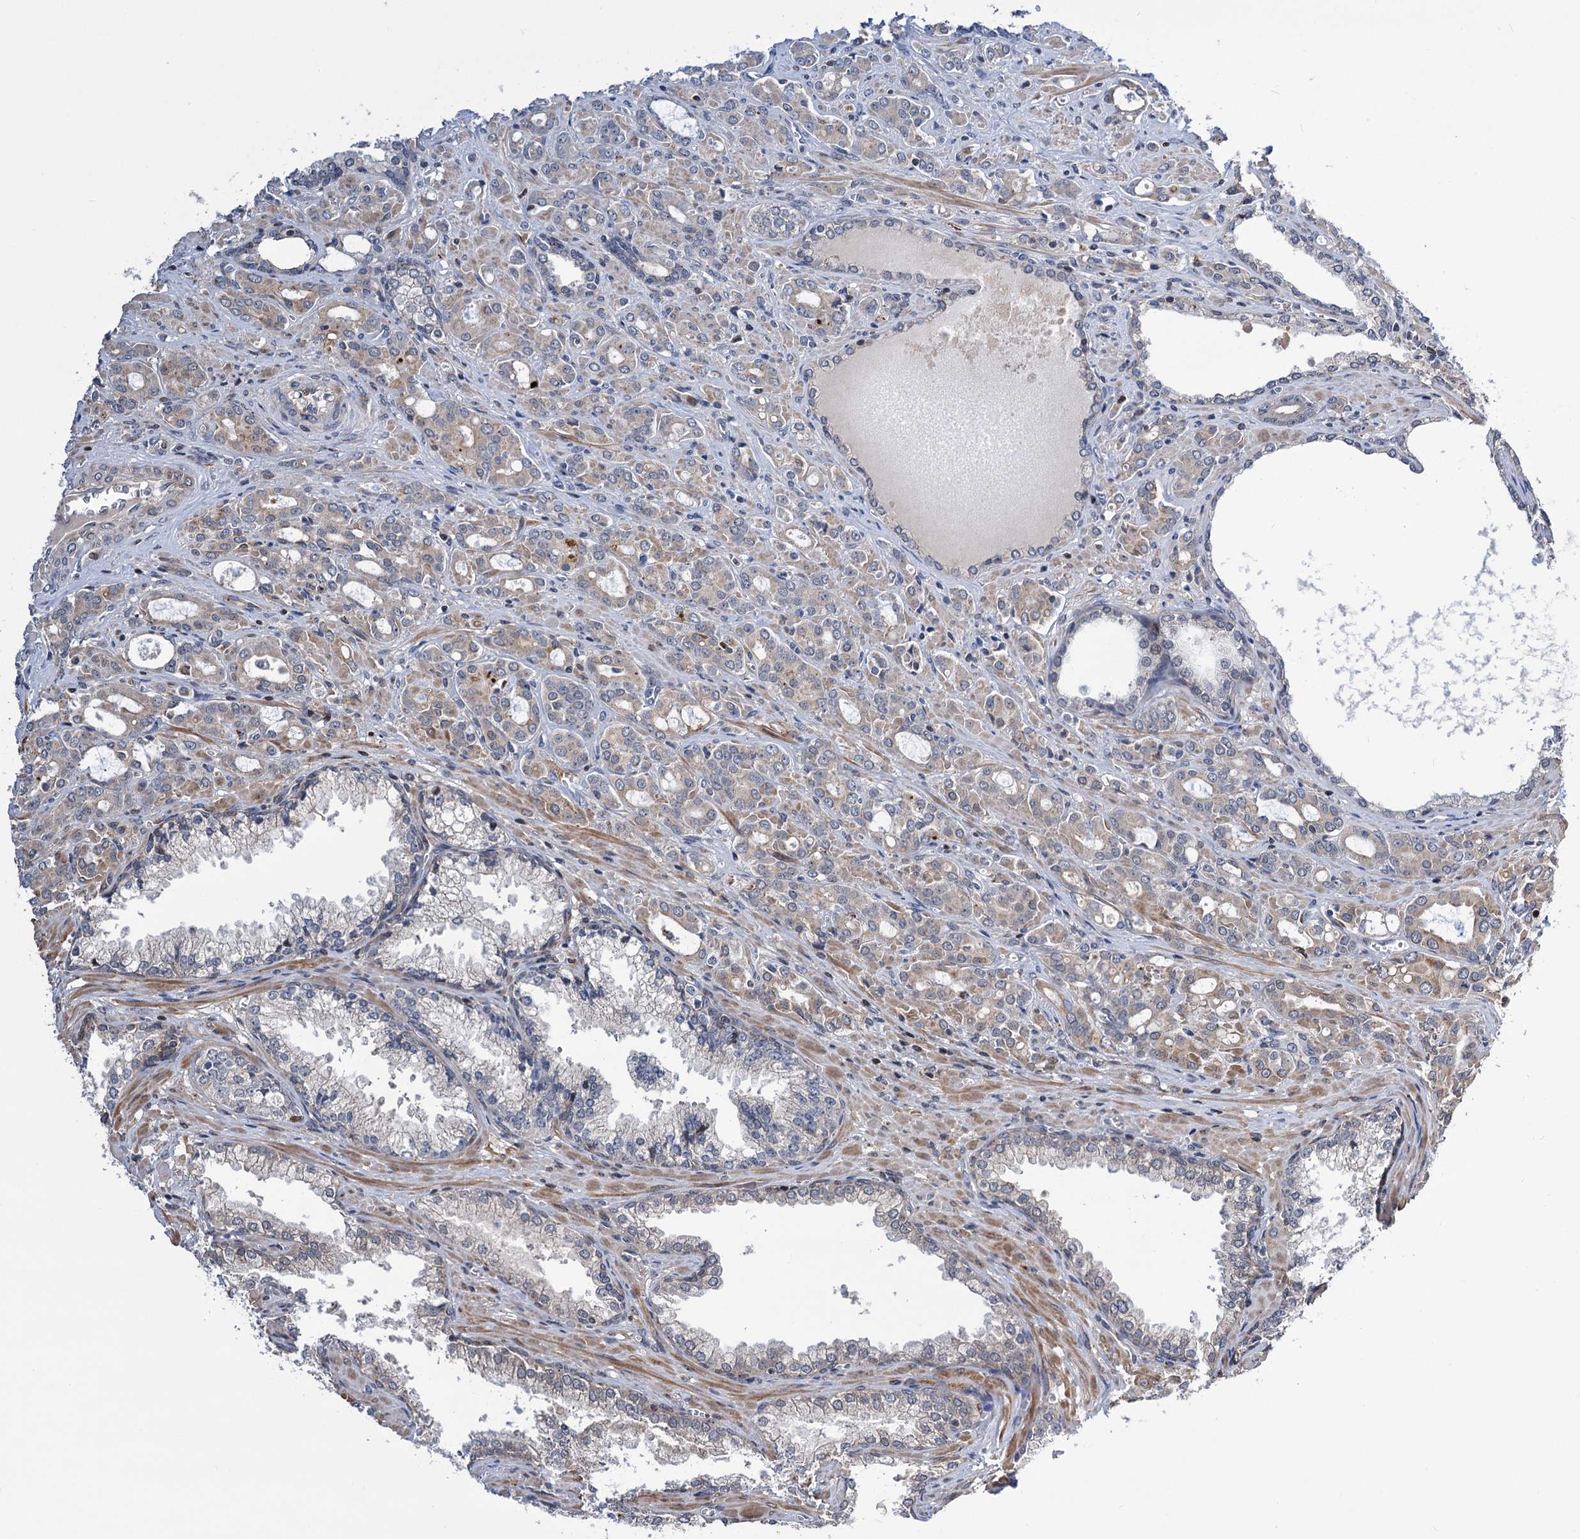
{"staining": {"intensity": "weak", "quantity": "25%-75%", "location": "cytoplasmic/membranous"}, "tissue": "prostate cancer", "cell_type": "Tumor cells", "image_type": "cancer", "snomed": [{"axis": "morphology", "description": "Adenocarcinoma, High grade"}, {"axis": "topography", "description": "Prostate"}], "caption": "Immunohistochemistry (IHC) of prostate cancer shows low levels of weak cytoplasmic/membranous staining in approximately 25%-75% of tumor cells.", "gene": "UBR1", "patient": {"sex": "male", "age": 72}}